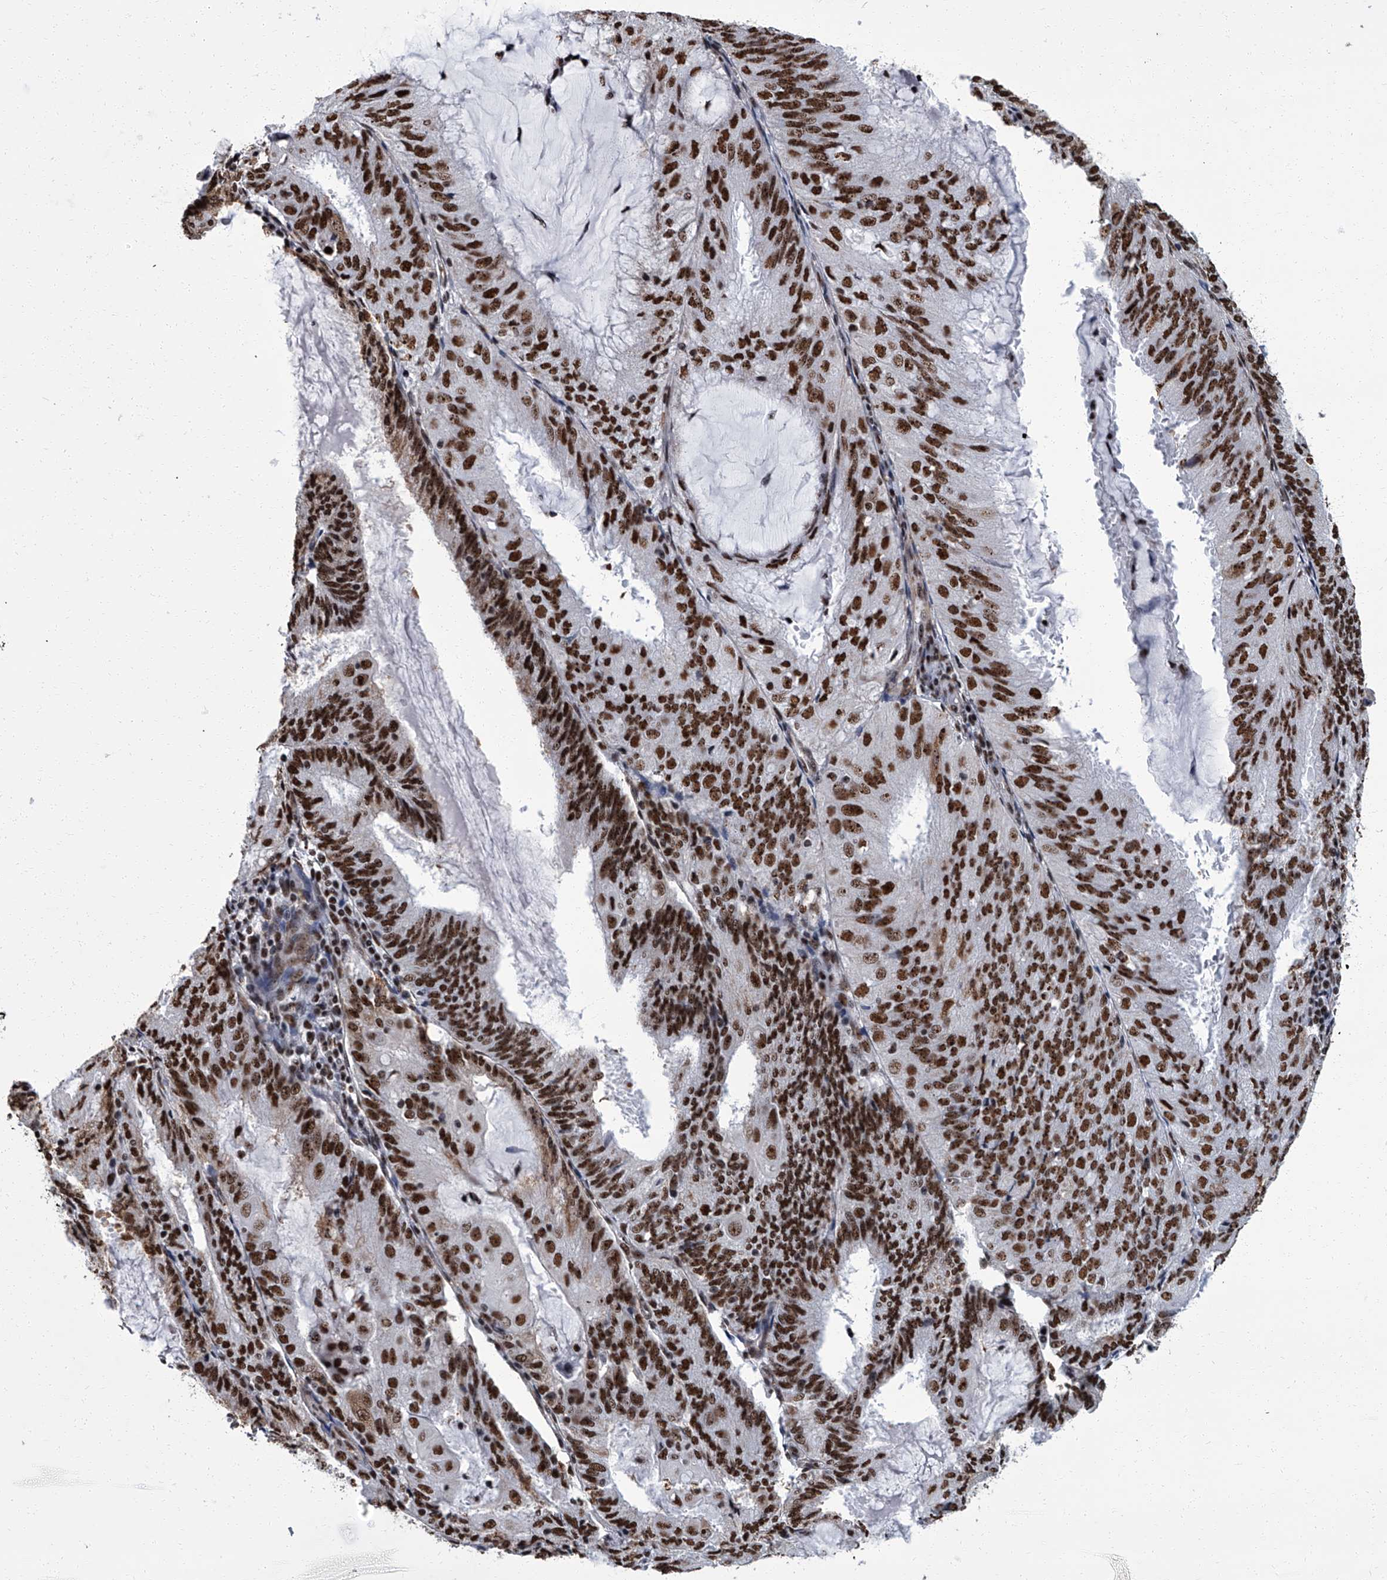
{"staining": {"intensity": "strong", "quantity": ">75%", "location": "nuclear"}, "tissue": "endometrial cancer", "cell_type": "Tumor cells", "image_type": "cancer", "snomed": [{"axis": "morphology", "description": "Adenocarcinoma, NOS"}, {"axis": "topography", "description": "Endometrium"}], "caption": "Immunohistochemistry of human adenocarcinoma (endometrial) displays high levels of strong nuclear positivity in about >75% of tumor cells. (Stains: DAB (3,3'-diaminobenzidine) in brown, nuclei in blue, Microscopy: brightfield microscopy at high magnification).", "gene": "ZNF518B", "patient": {"sex": "female", "age": 81}}